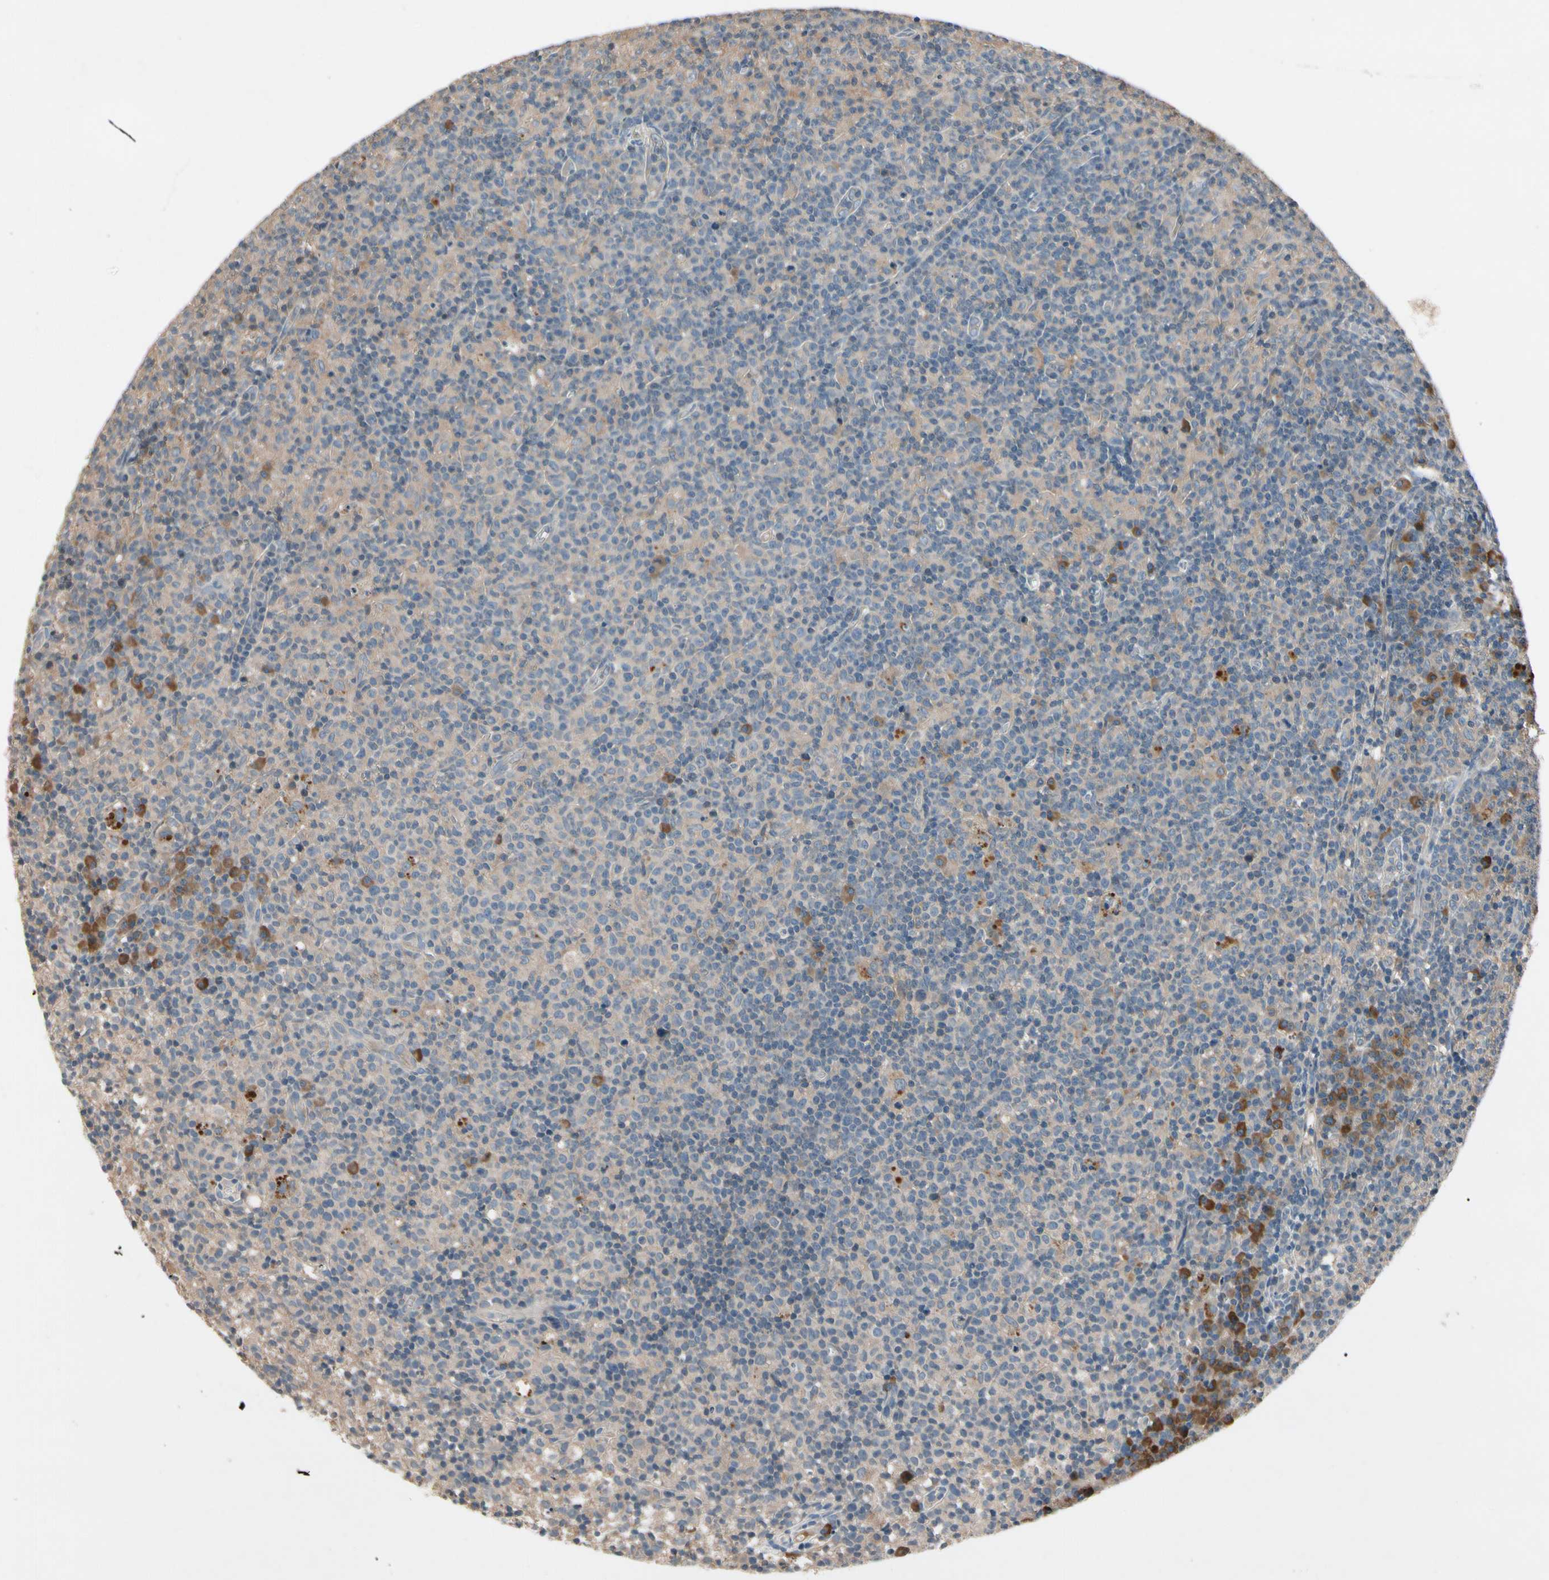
{"staining": {"intensity": "weak", "quantity": ">75%", "location": "cytoplasmic/membranous"}, "tissue": "lymph node", "cell_type": "Germinal center cells", "image_type": "normal", "snomed": [{"axis": "morphology", "description": "Normal tissue, NOS"}, {"axis": "morphology", "description": "Inflammation, NOS"}, {"axis": "topography", "description": "Lymph node"}], "caption": "Brown immunohistochemical staining in normal lymph node exhibits weak cytoplasmic/membranous expression in about >75% of germinal center cells. (DAB (3,3'-diaminobenzidine) IHC, brown staining for protein, blue staining for nuclei).", "gene": "IL1RL1", "patient": {"sex": "male", "age": 55}}